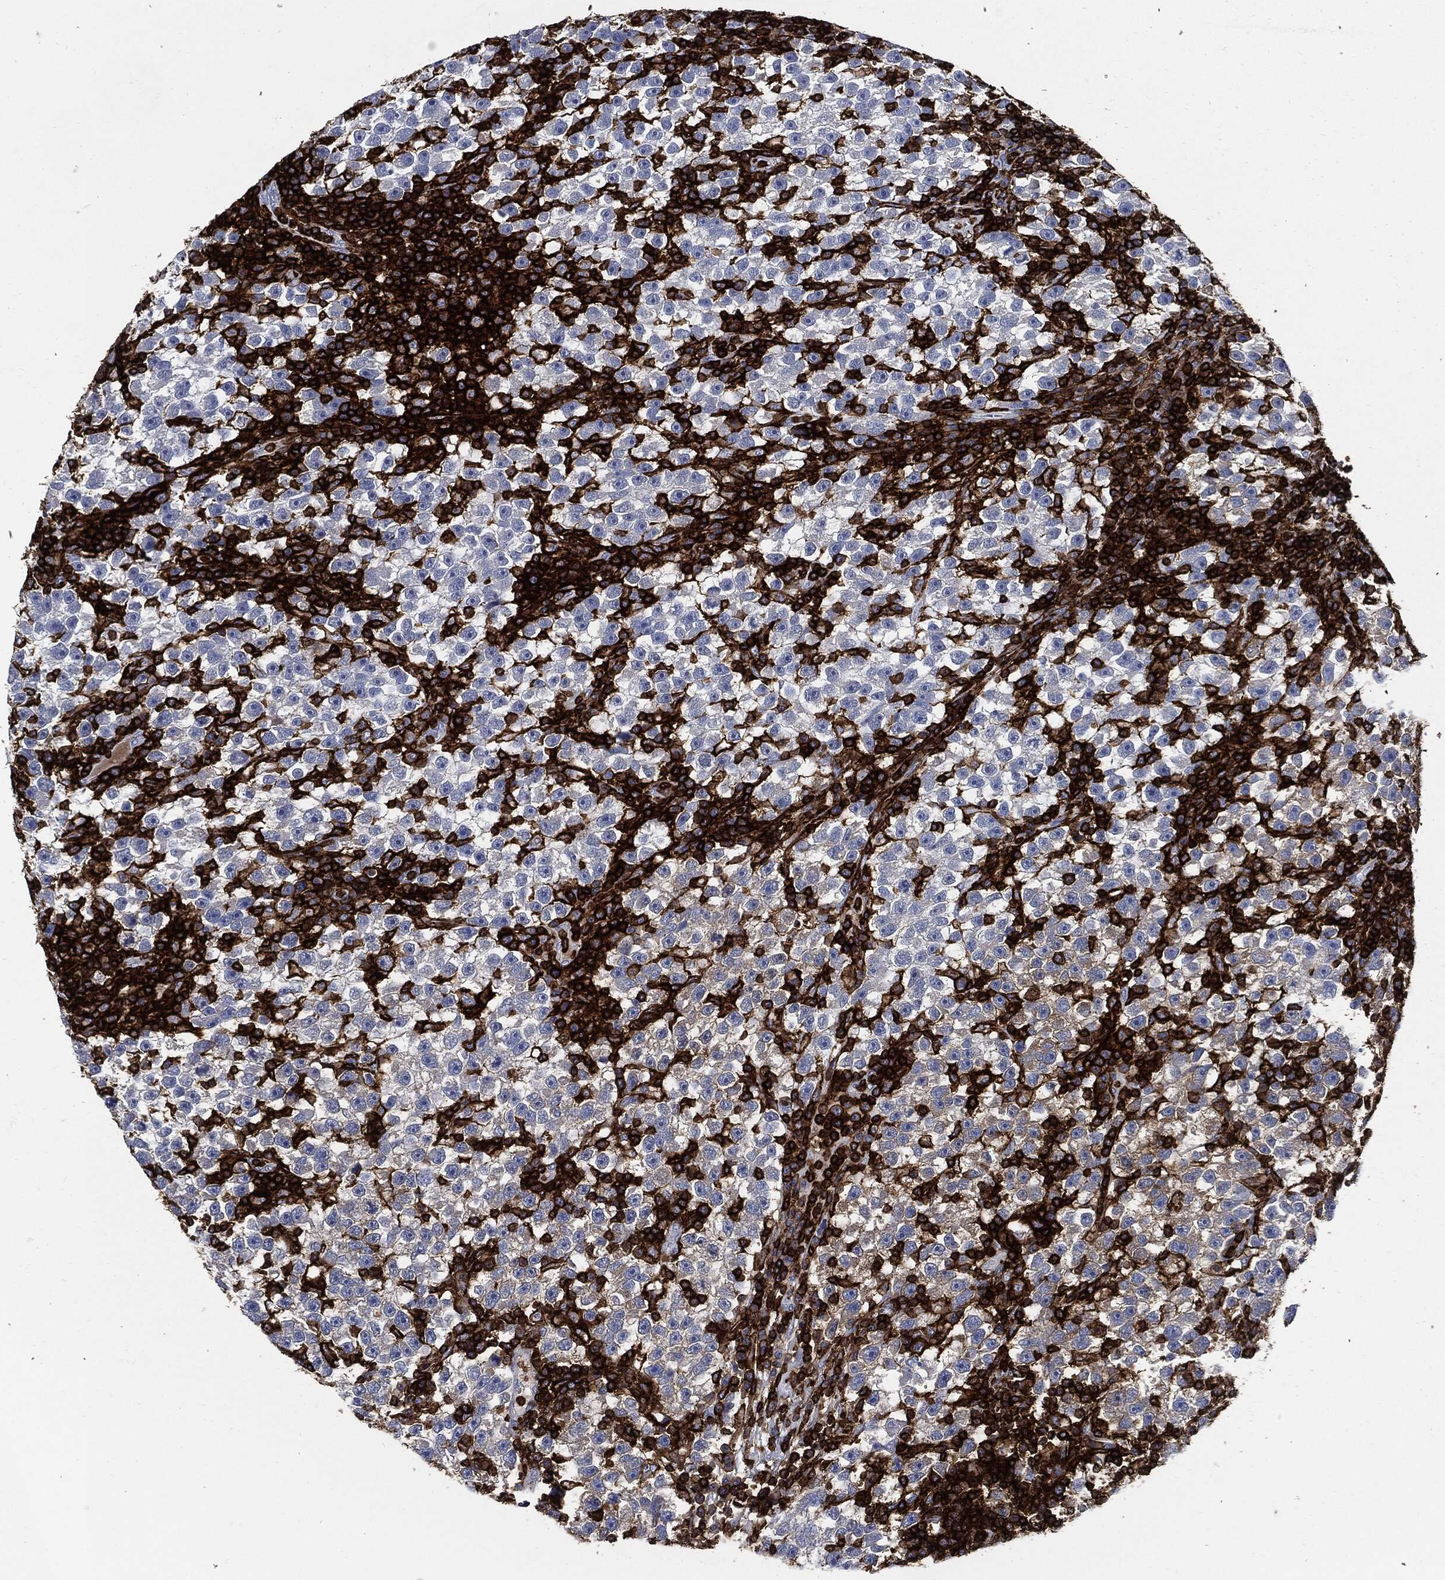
{"staining": {"intensity": "negative", "quantity": "none", "location": "none"}, "tissue": "testis cancer", "cell_type": "Tumor cells", "image_type": "cancer", "snomed": [{"axis": "morphology", "description": "Seminoma, NOS"}, {"axis": "topography", "description": "Testis"}], "caption": "This is an immunohistochemistry (IHC) histopathology image of human testis cancer (seminoma). There is no positivity in tumor cells.", "gene": "PTPRC", "patient": {"sex": "male", "age": 47}}